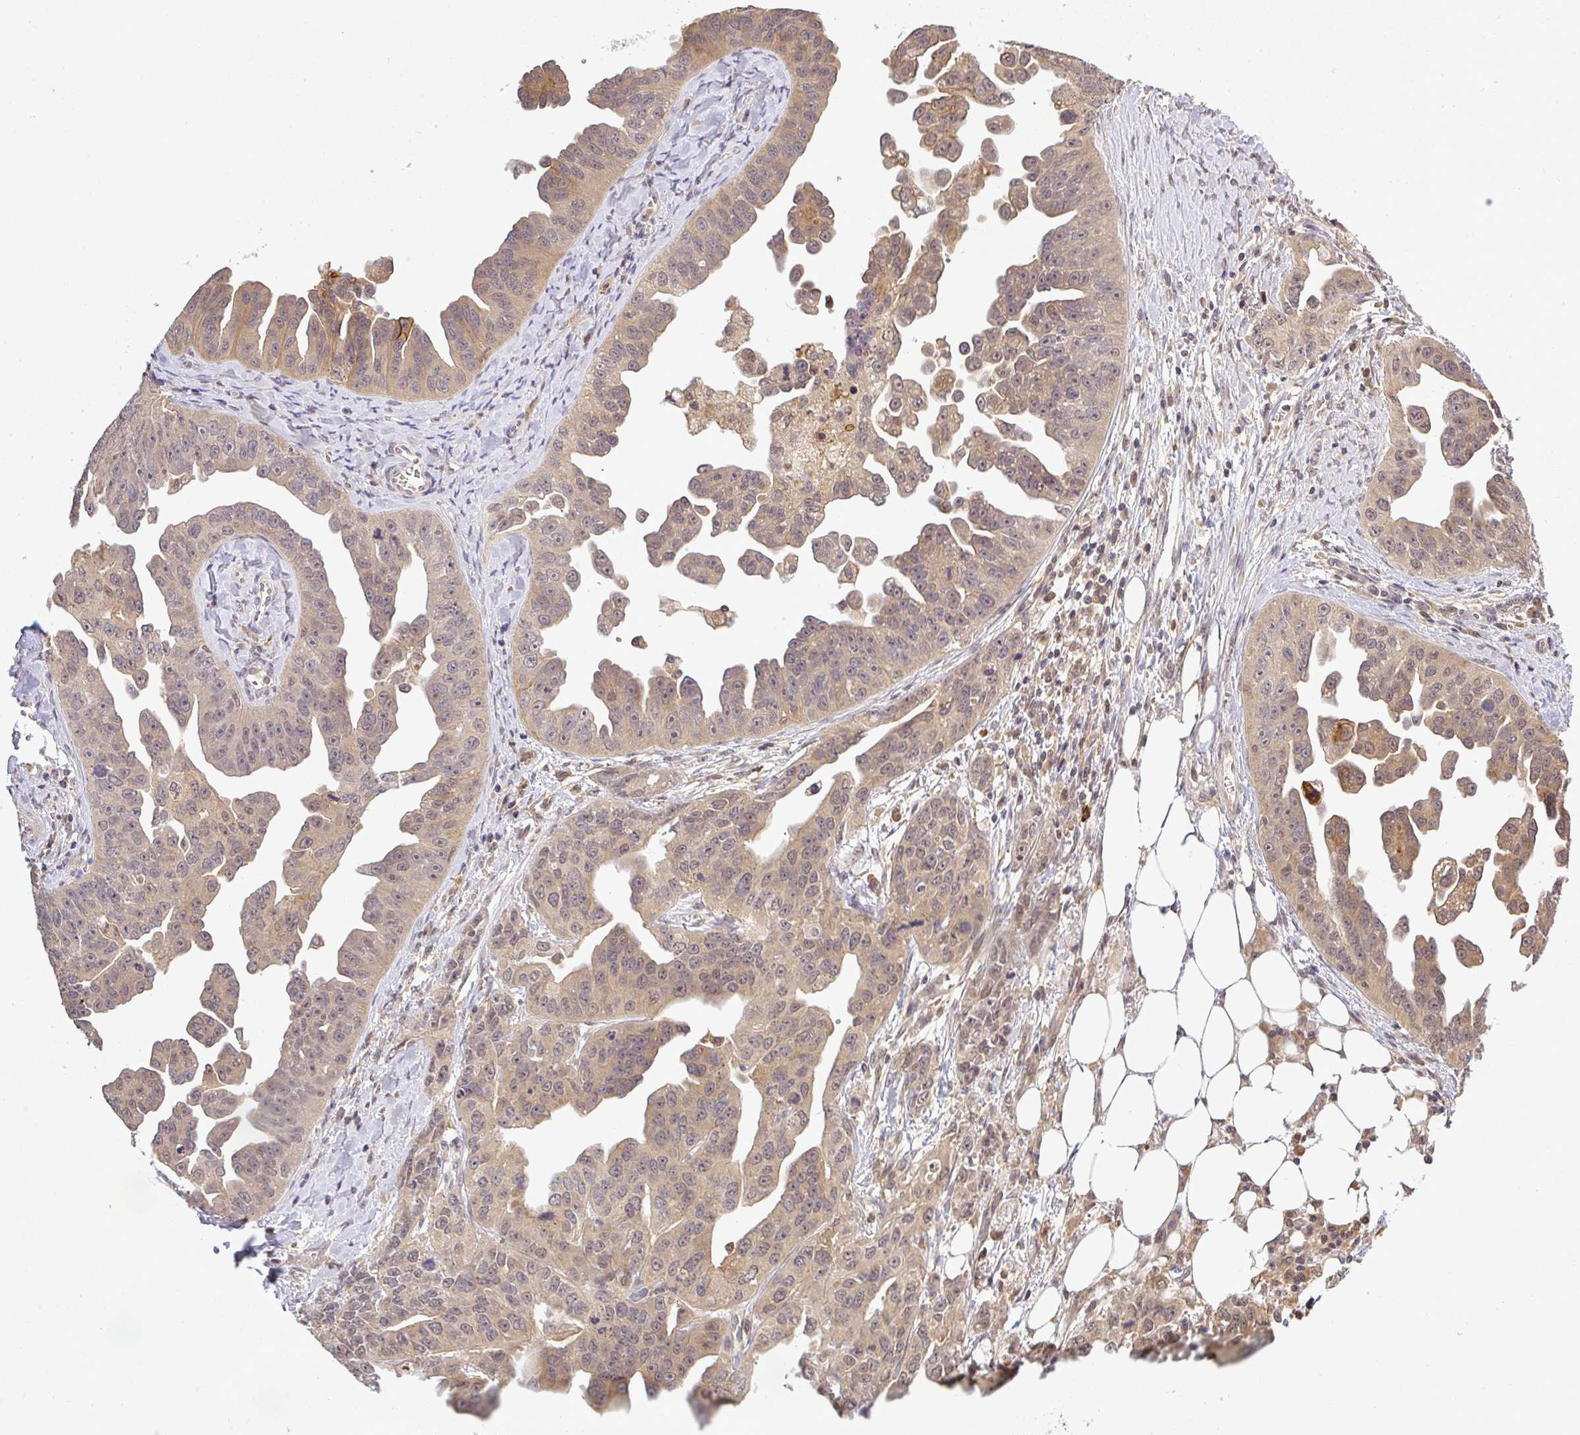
{"staining": {"intensity": "weak", "quantity": ">75%", "location": "cytoplasmic/membranous"}, "tissue": "ovarian cancer", "cell_type": "Tumor cells", "image_type": "cancer", "snomed": [{"axis": "morphology", "description": "Cystadenocarcinoma, serous, NOS"}, {"axis": "topography", "description": "Ovary"}], "caption": "Ovarian serous cystadenocarcinoma stained for a protein (brown) shows weak cytoplasmic/membranous positive expression in approximately >75% of tumor cells.", "gene": "FAM153A", "patient": {"sex": "female", "age": 75}}